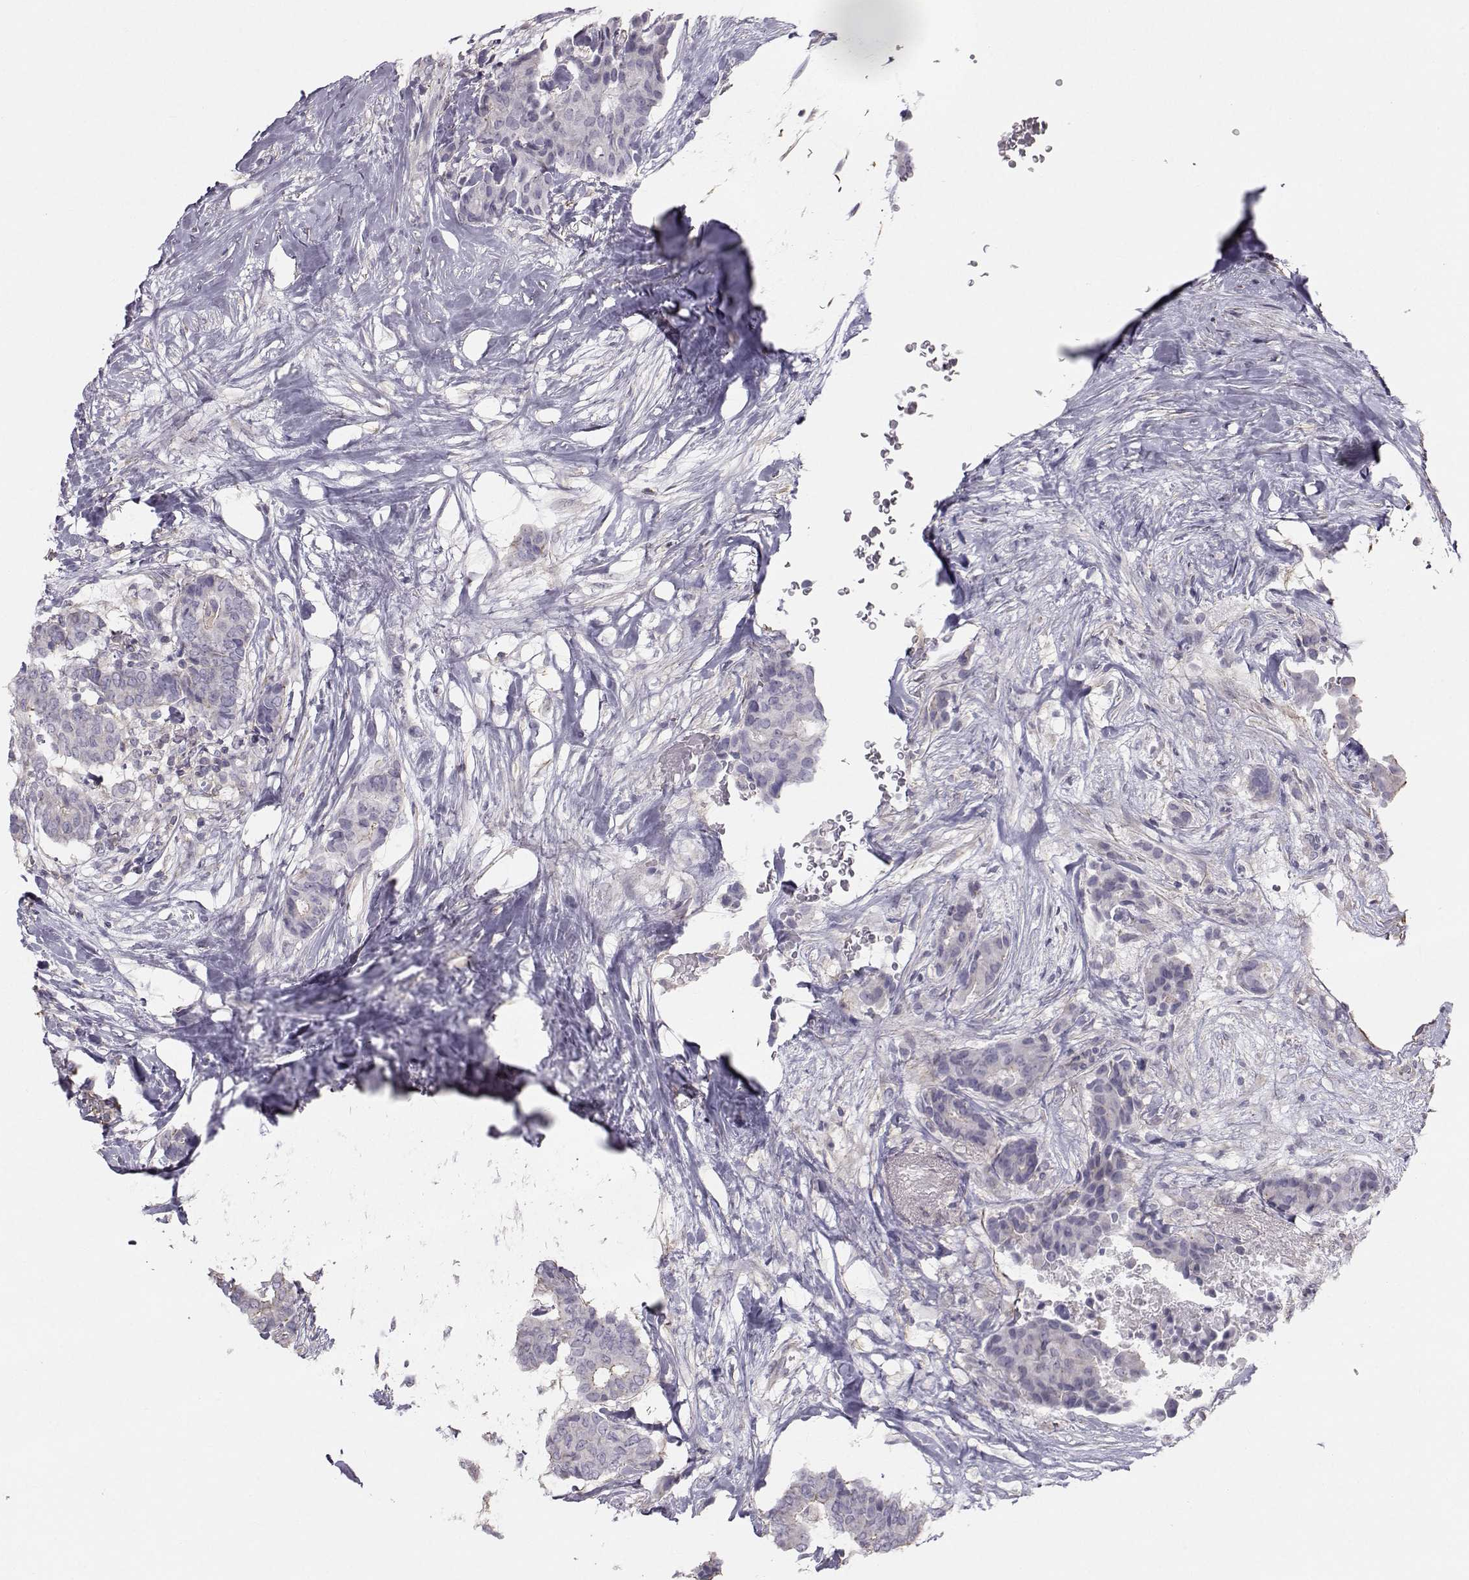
{"staining": {"intensity": "negative", "quantity": "none", "location": "none"}, "tissue": "breast cancer", "cell_type": "Tumor cells", "image_type": "cancer", "snomed": [{"axis": "morphology", "description": "Duct carcinoma"}, {"axis": "topography", "description": "Breast"}], "caption": "Human breast cancer (intraductal carcinoma) stained for a protein using IHC reveals no positivity in tumor cells.", "gene": "GARIN3", "patient": {"sex": "female", "age": 75}}